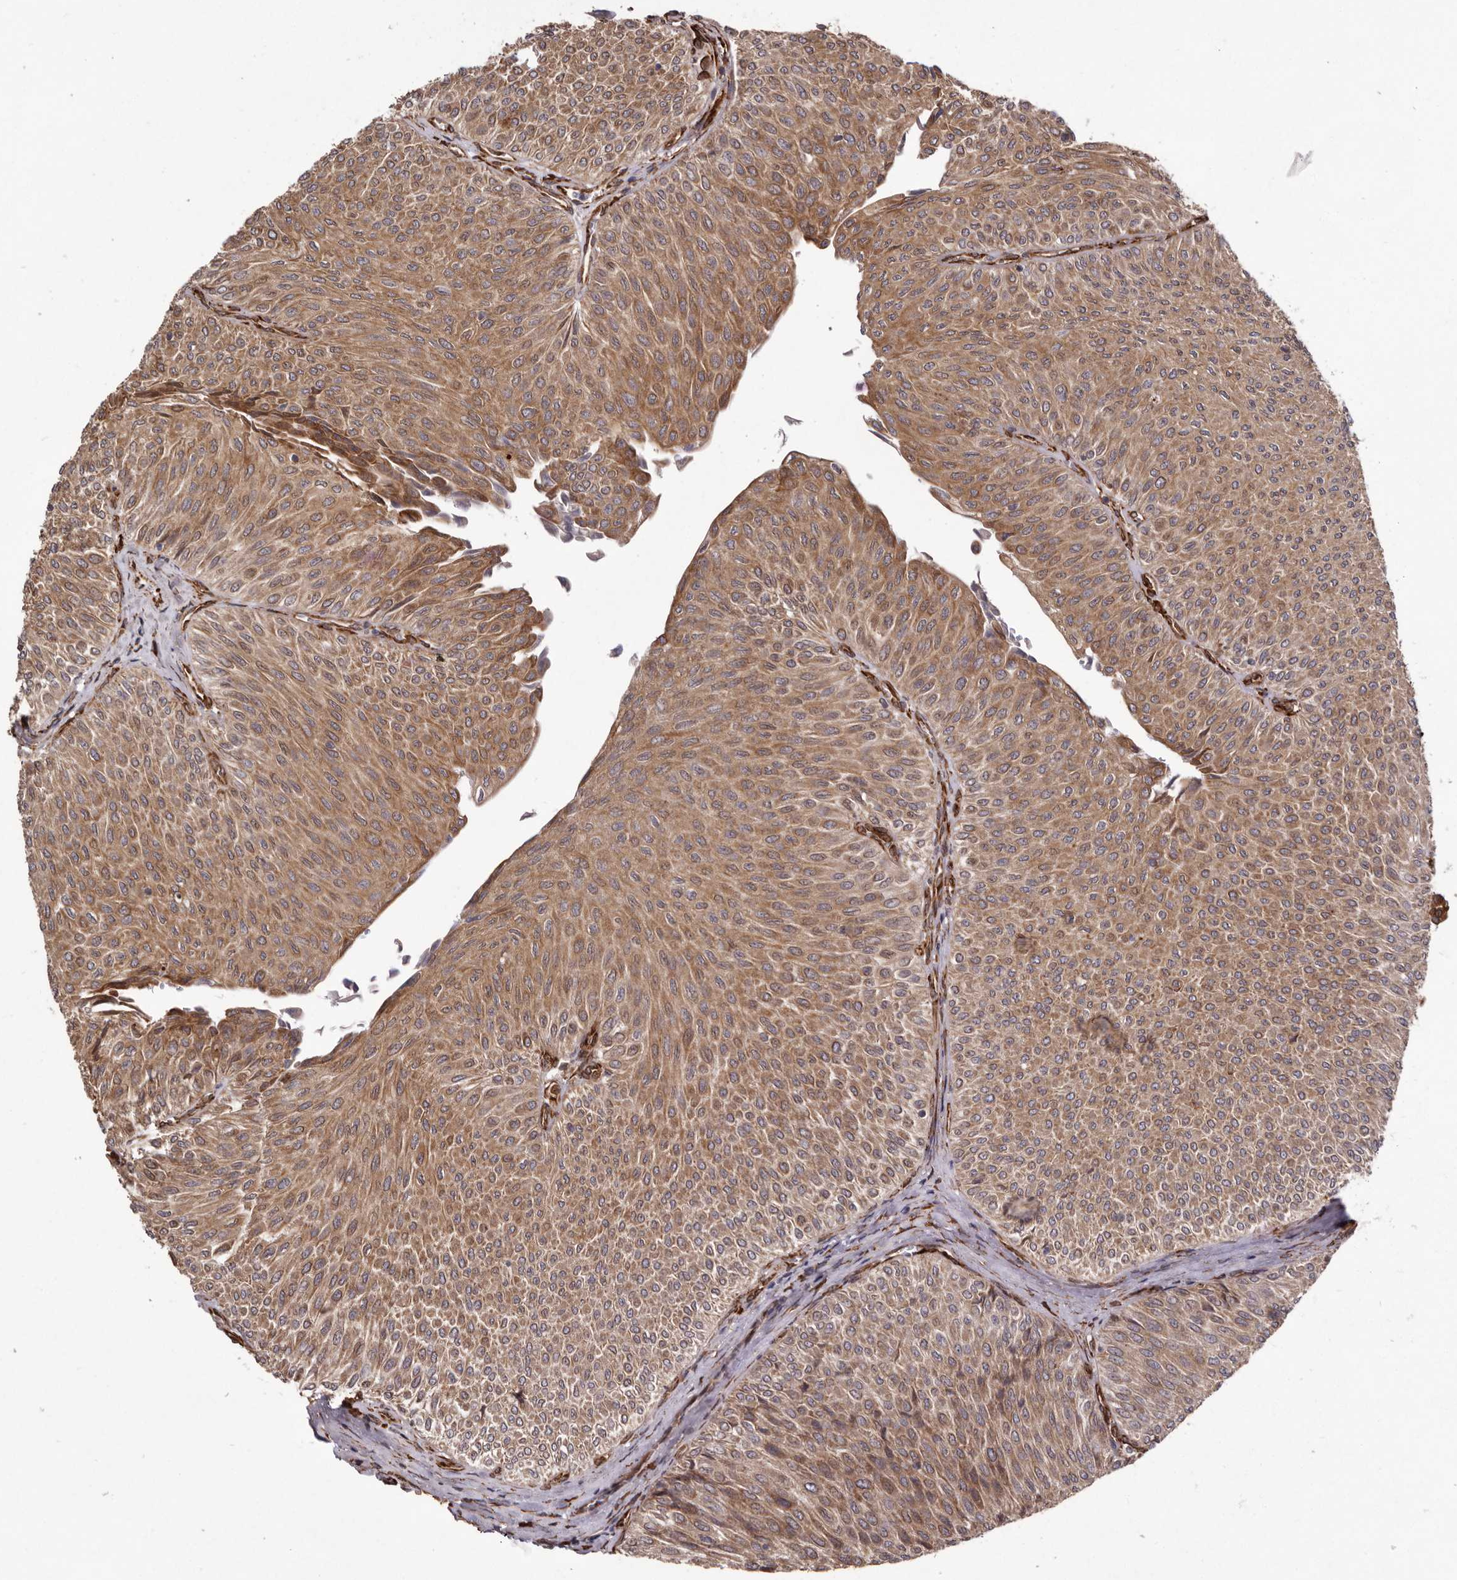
{"staining": {"intensity": "moderate", "quantity": ">75%", "location": "cytoplasmic/membranous"}, "tissue": "urothelial cancer", "cell_type": "Tumor cells", "image_type": "cancer", "snomed": [{"axis": "morphology", "description": "Urothelial carcinoma, Low grade"}, {"axis": "topography", "description": "Urinary bladder"}], "caption": "Immunohistochemistry of human low-grade urothelial carcinoma shows medium levels of moderate cytoplasmic/membranous positivity in approximately >75% of tumor cells.", "gene": "WDTC1", "patient": {"sex": "male", "age": 78}}